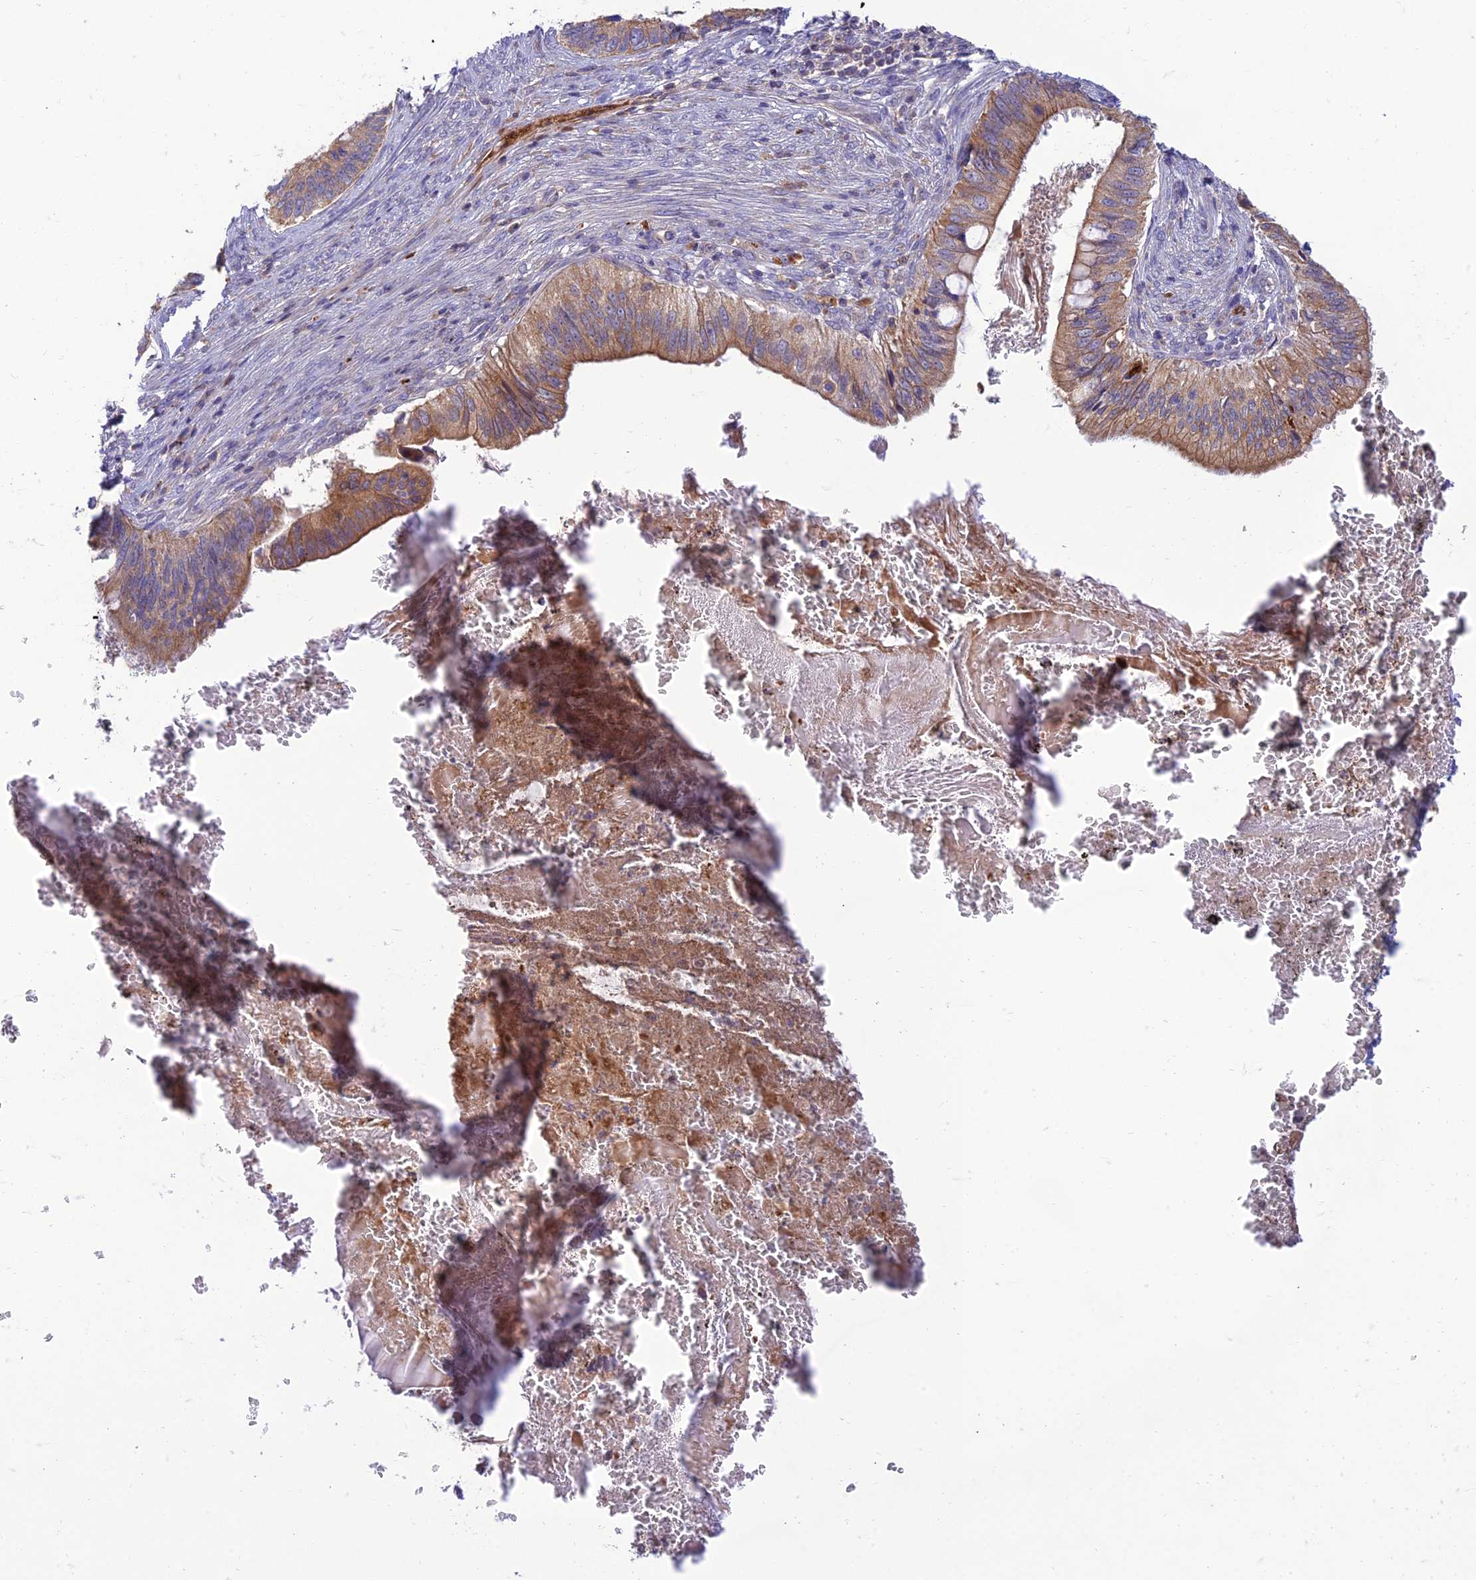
{"staining": {"intensity": "moderate", "quantity": ">75%", "location": "cytoplasmic/membranous"}, "tissue": "cervical cancer", "cell_type": "Tumor cells", "image_type": "cancer", "snomed": [{"axis": "morphology", "description": "Adenocarcinoma, NOS"}, {"axis": "topography", "description": "Cervix"}], "caption": "Immunohistochemistry of cervical cancer (adenocarcinoma) exhibits medium levels of moderate cytoplasmic/membranous positivity in about >75% of tumor cells.", "gene": "IRAK3", "patient": {"sex": "female", "age": 42}}